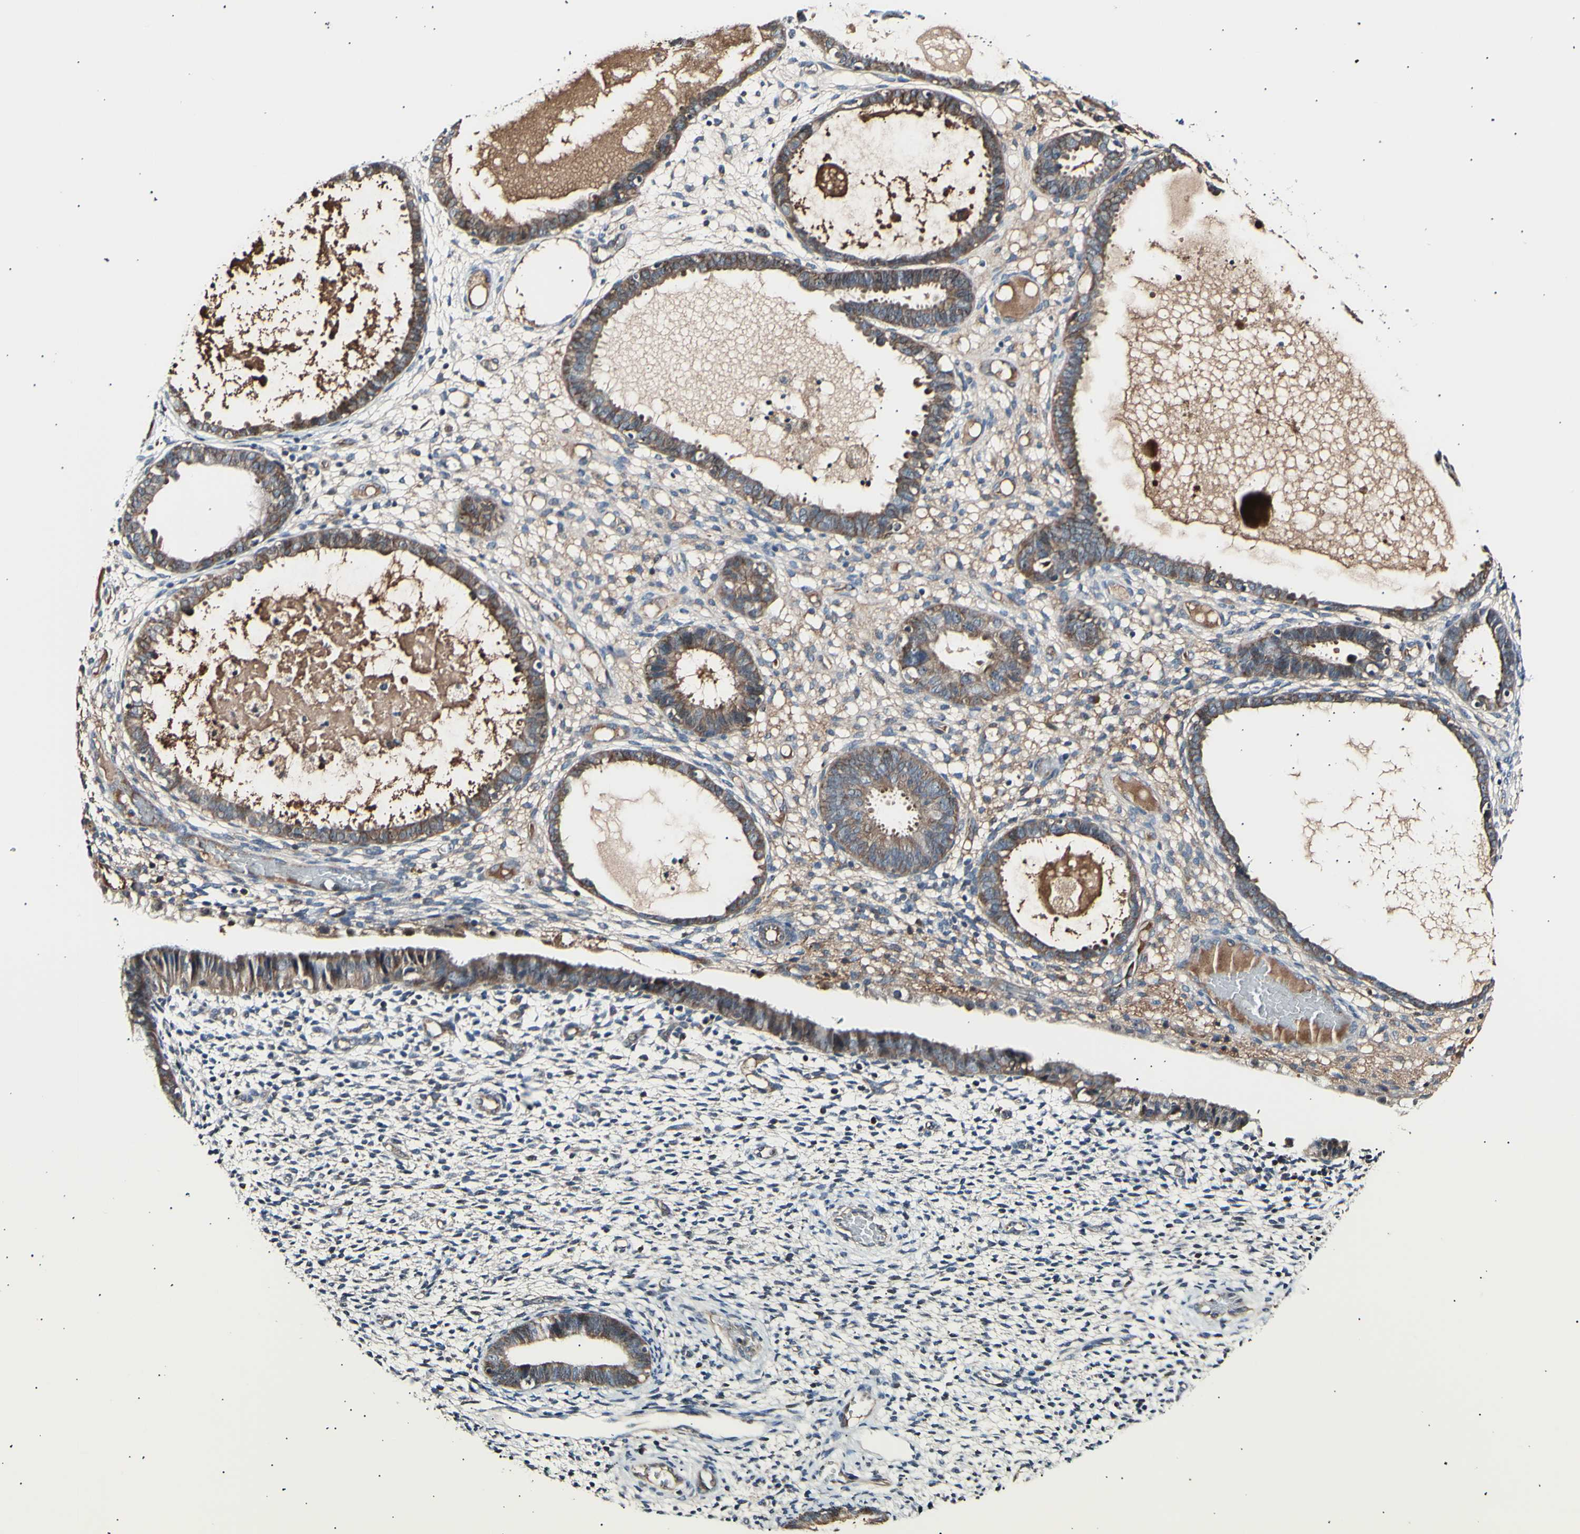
{"staining": {"intensity": "weak", "quantity": "25%-75%", "location": "cytoplasmic/membranous"}, "tissue": "endometrium", "cell_type": "Cells in endometrial stroma", "image_type": "normal", "snomed": [{"axis": "morphology", "description": "Normal tissue, NOS"}, {"axis": "topography", "description": "Endometrium"}], "caption": "Brown immunohistochemical staining in normal human endometrium exhibits weak cytoplasmic/membranous positivity in approximately 25%-75% of cells in endometrial stroma.", "gene": "ITGA6", "patient": {"sex": "female", "age": 61}}